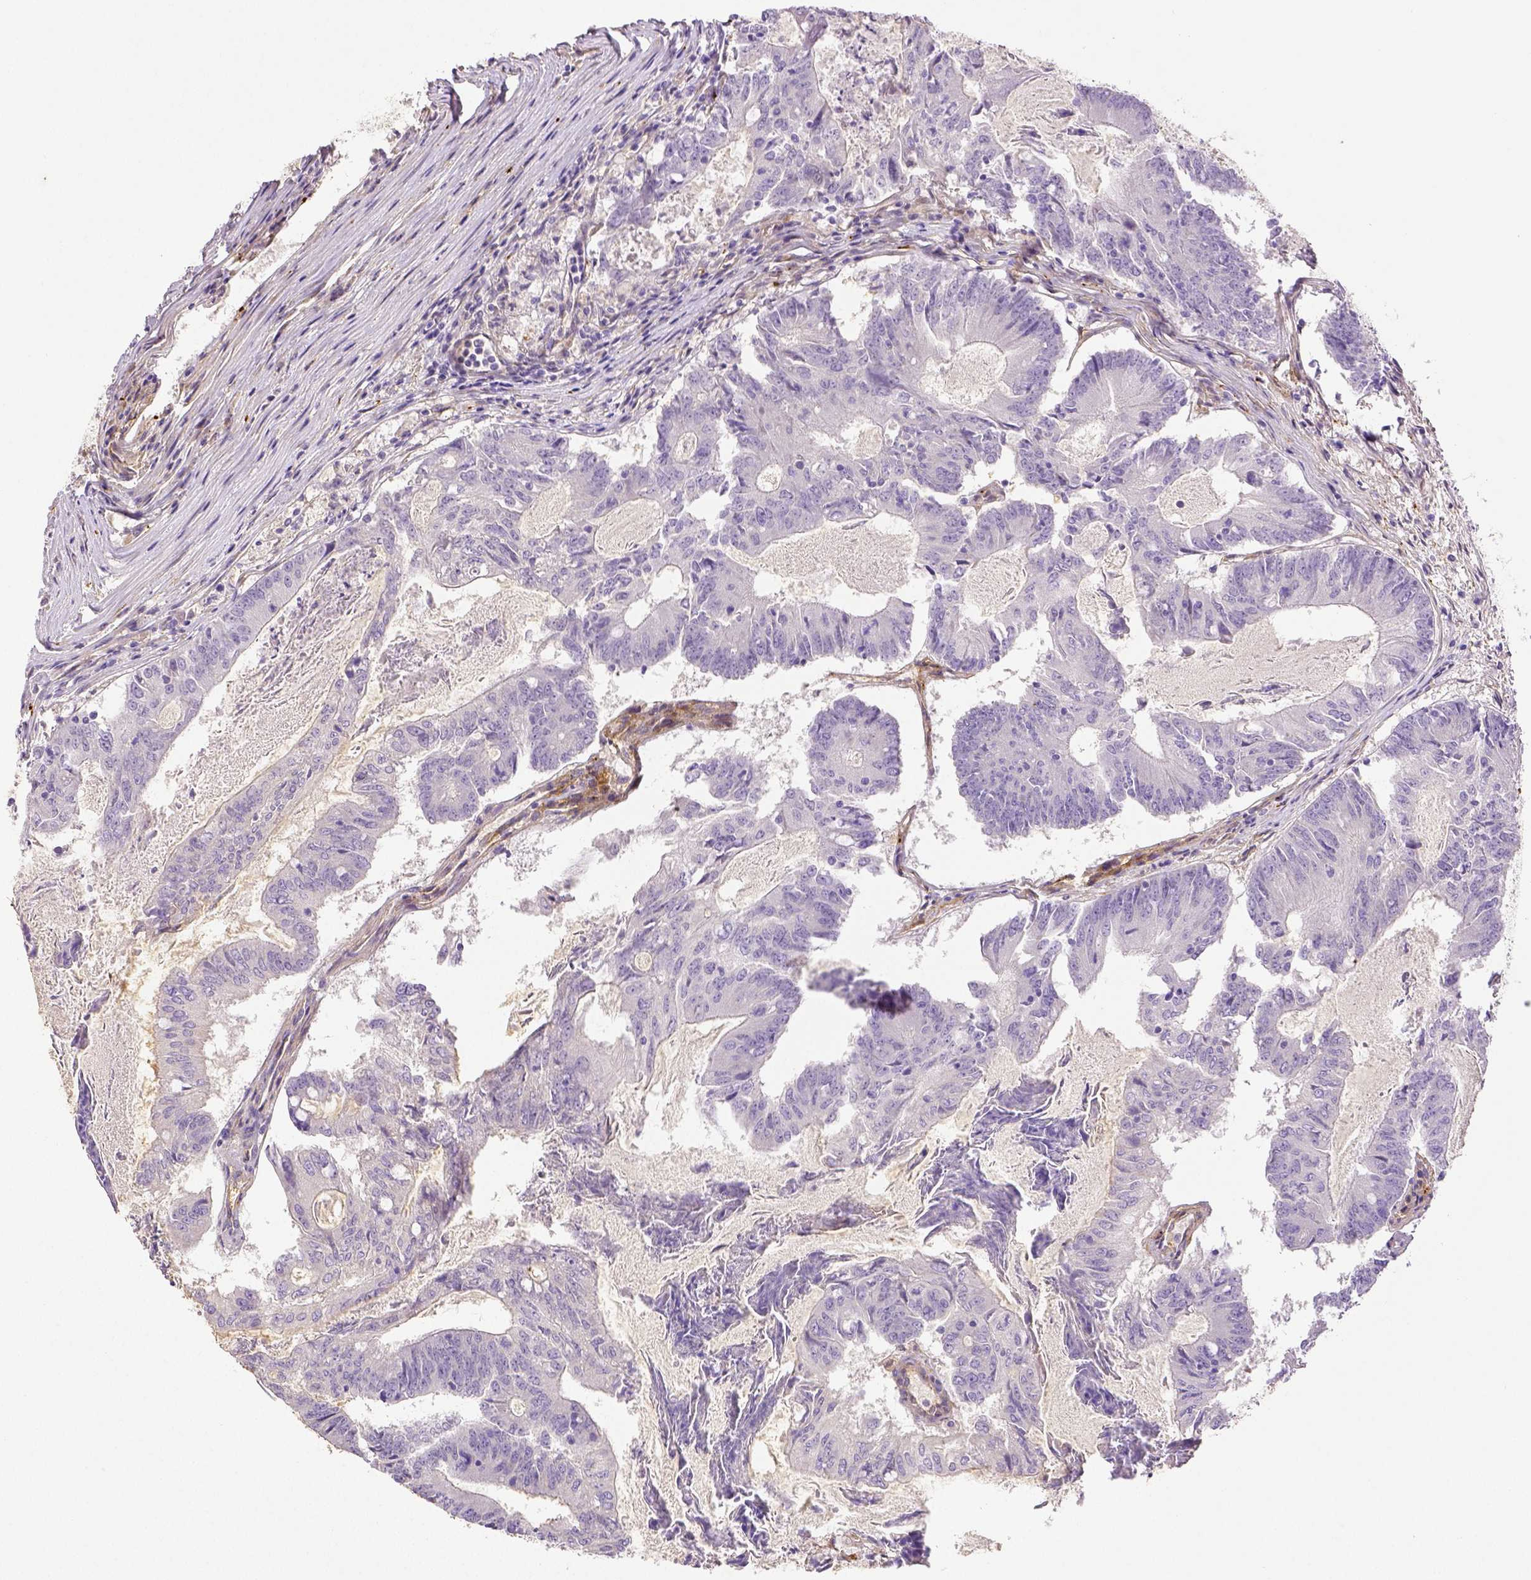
{"staining": {"intensity": "negative", "quantity": "none", "location": "none"}, "tissue": "colorectal cancer", "cell_type": "Tumor cells", "image_type": "cancer", "snomed": [{"axis": "morphology", "description": "Adenocarcinoma, NOS"}, {"axis": "topography", "description": "Colon"}], "caption": "IHC histopathology image of neoplastic tissue: colorectal adenocarcinoma stained with DAB shows no significant protein staining in tumor cells.", "gene": "THY1", "patient": {"sex": "female", "age": 70}}